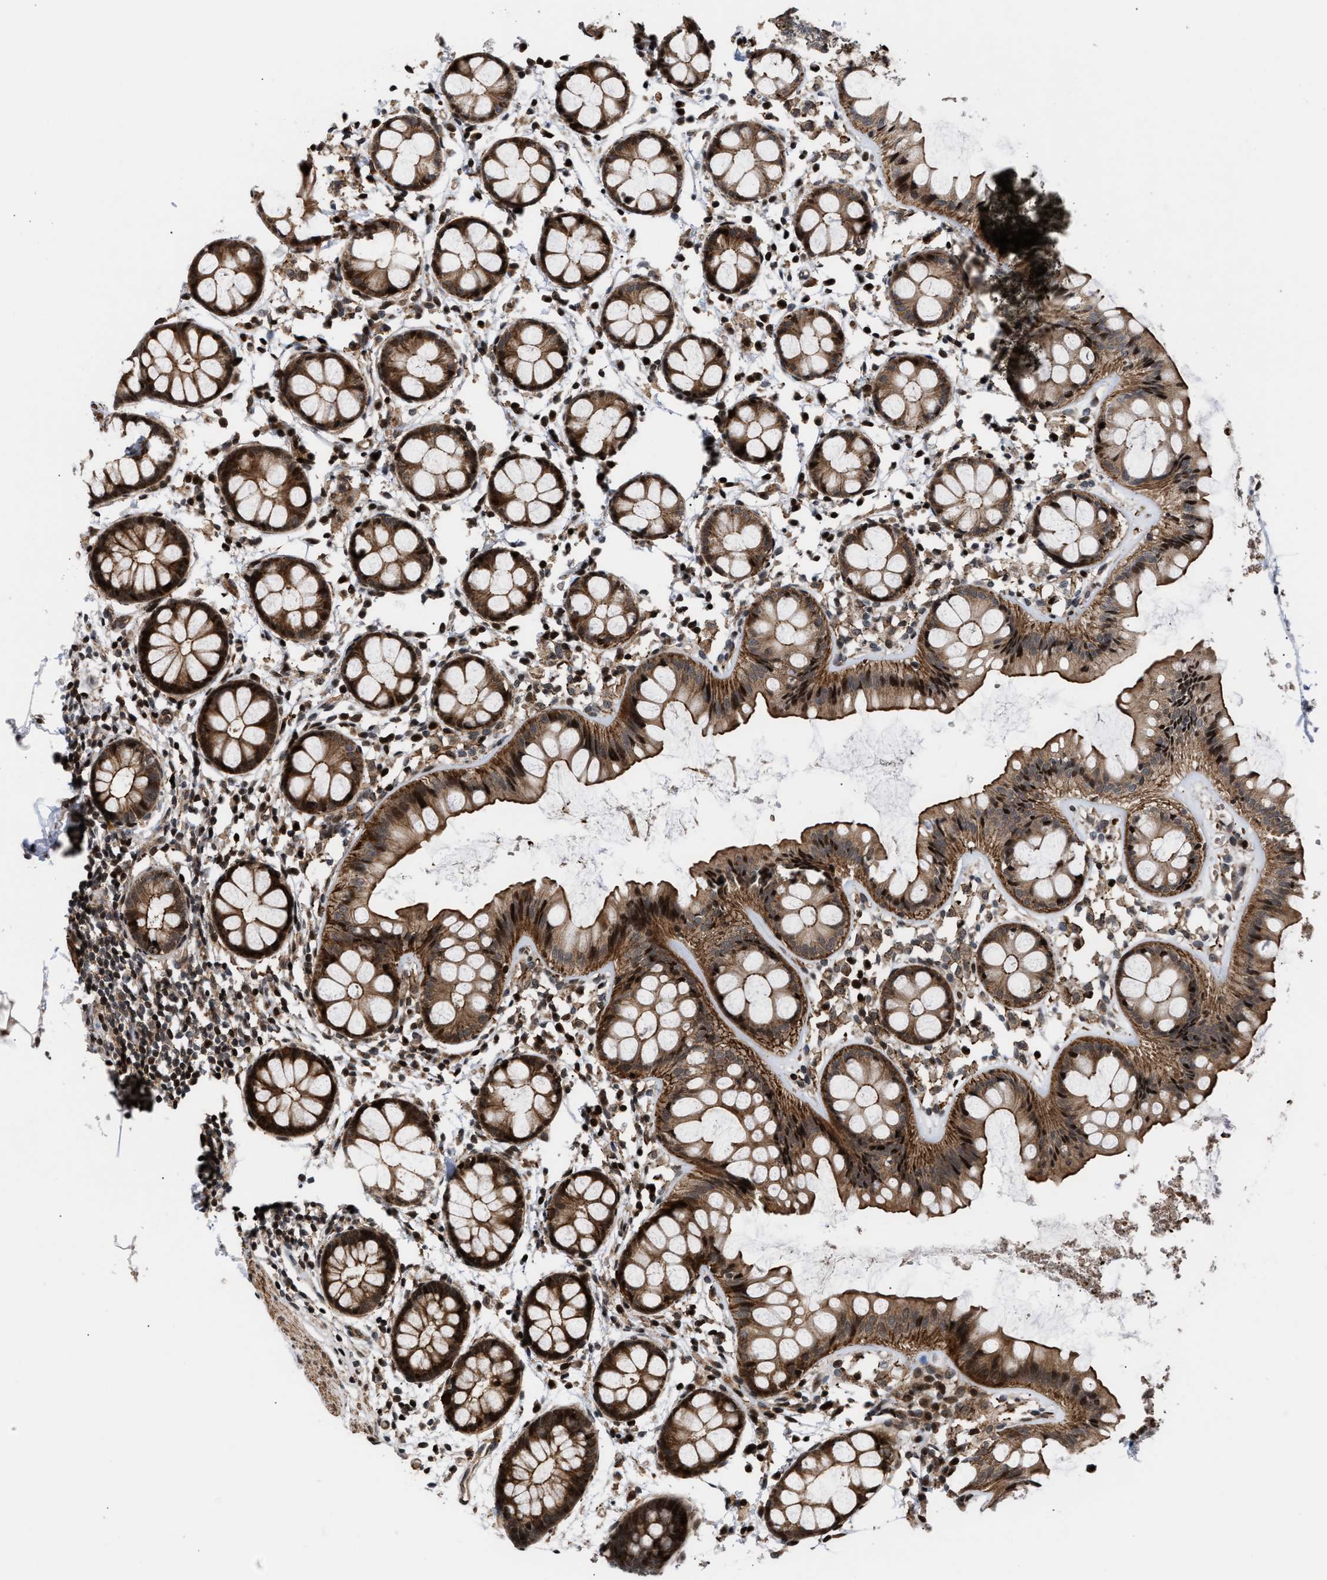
{"staining": {"intensity": "strong", "quantity": ">75%", "location": "cytoplasmic/membranous,nuclear"}, "tissue": "rectum", "cell_type": "Glandular cells", "image_type": "normal", "snomed": [{"axis": "morphology", "description": "Normal tissue, NOS"}, {"axis": "topography", "description": "Rectum"}], "caption": "An immunohistochemistry micrograph of benign tissue is shown. Protein staining in brown labels strong cytoplasmic/membranous,nuclear positivity in rectum within glandular cells.", "gene": "STAU2", "patient": {"sex": "female", "age": 66}}